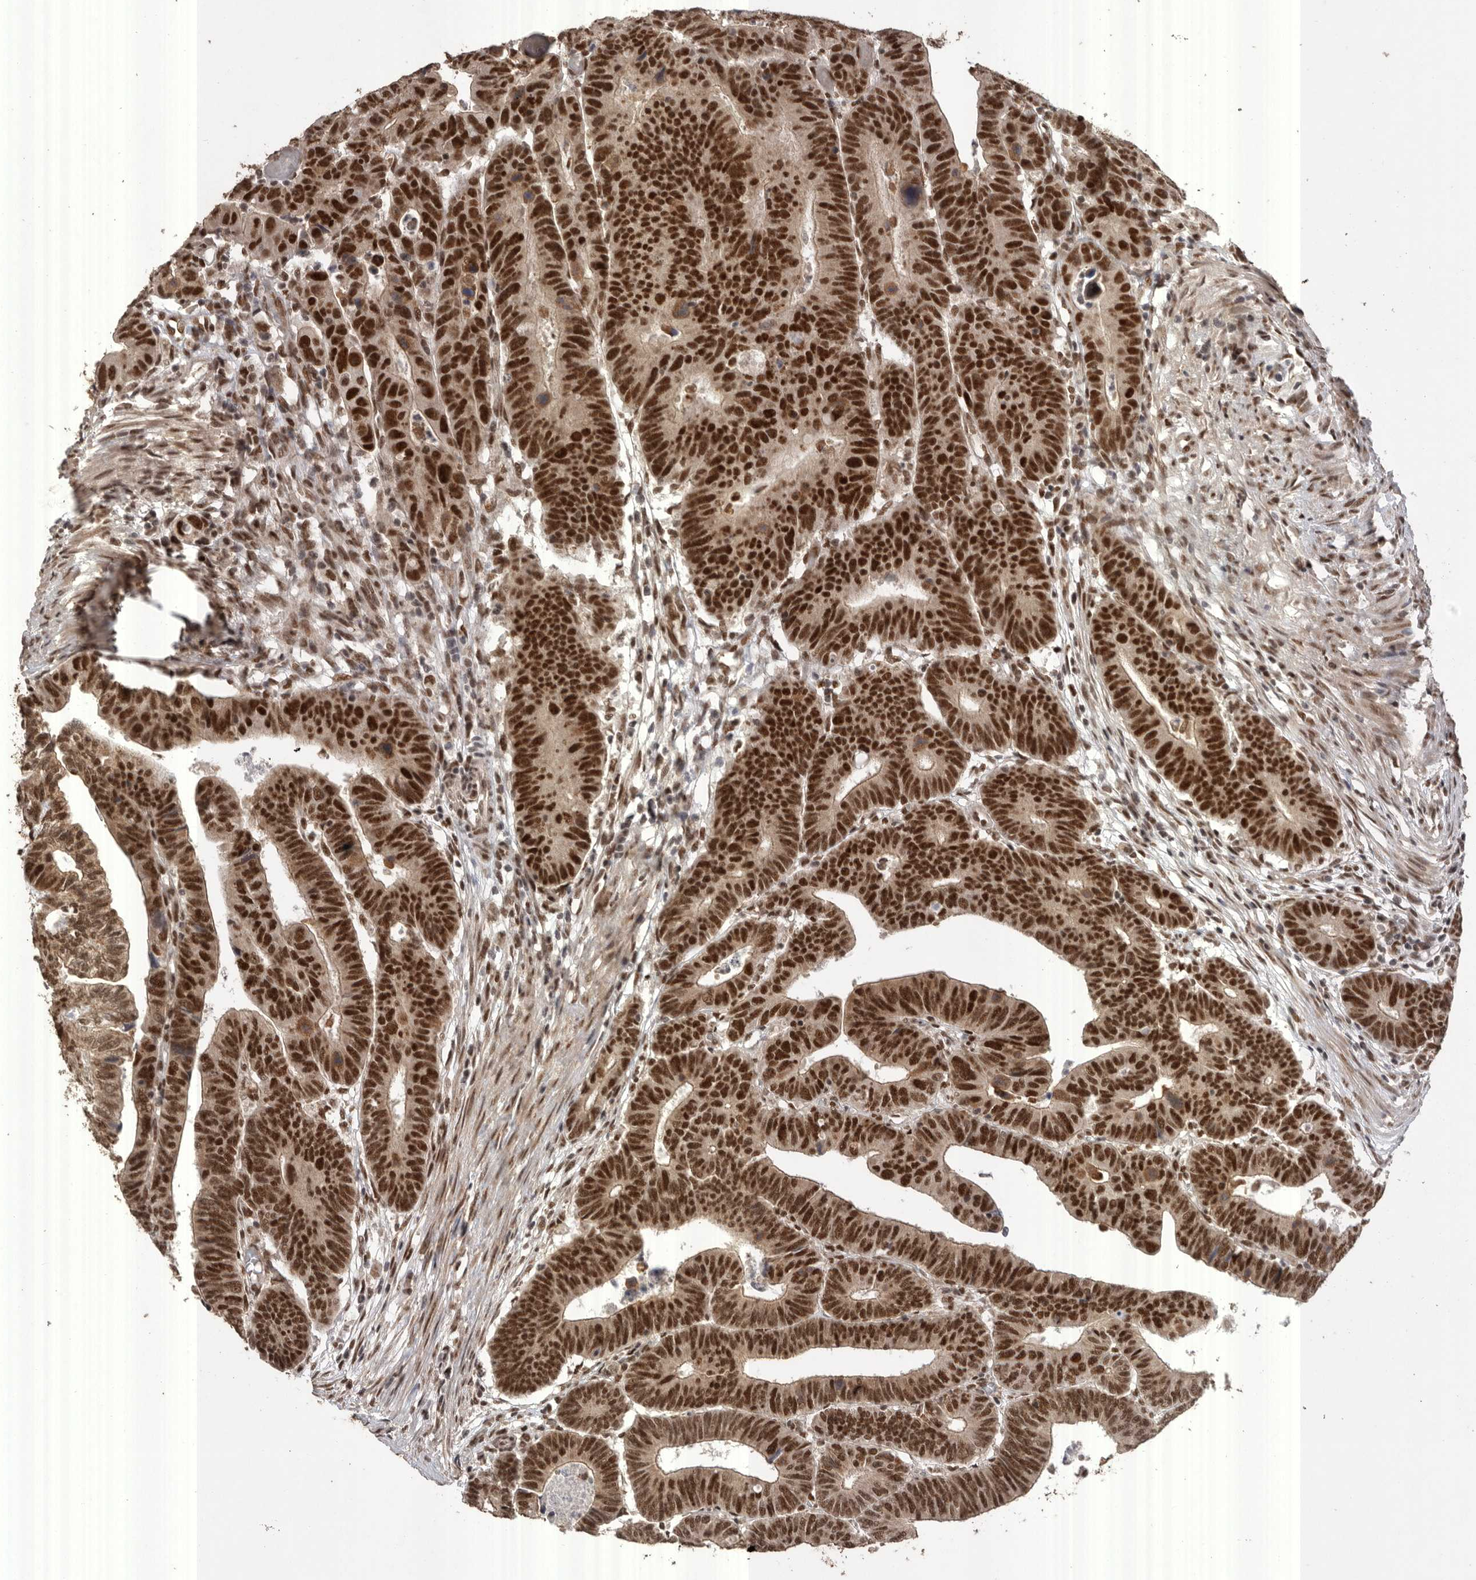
{"staining": {"intensity": "strong", "quantity": ">75%", "location": "nuclear"}, "tissue": "colorectal cancer", "cell_type": "Tumor cells", "image_type": "cancer", "snomed": [{"axis": "morphology", "description": "Adenocarcinoma, NOS"}, {"axis": "topography", "description": "Rectum"}], "caption": "Colorectal cancer stained for a protein demonstrates strong nuclear positivity in tumor cells.", "gene": "PPP1R10", "patient": {"sex": "female", "age": 65}}